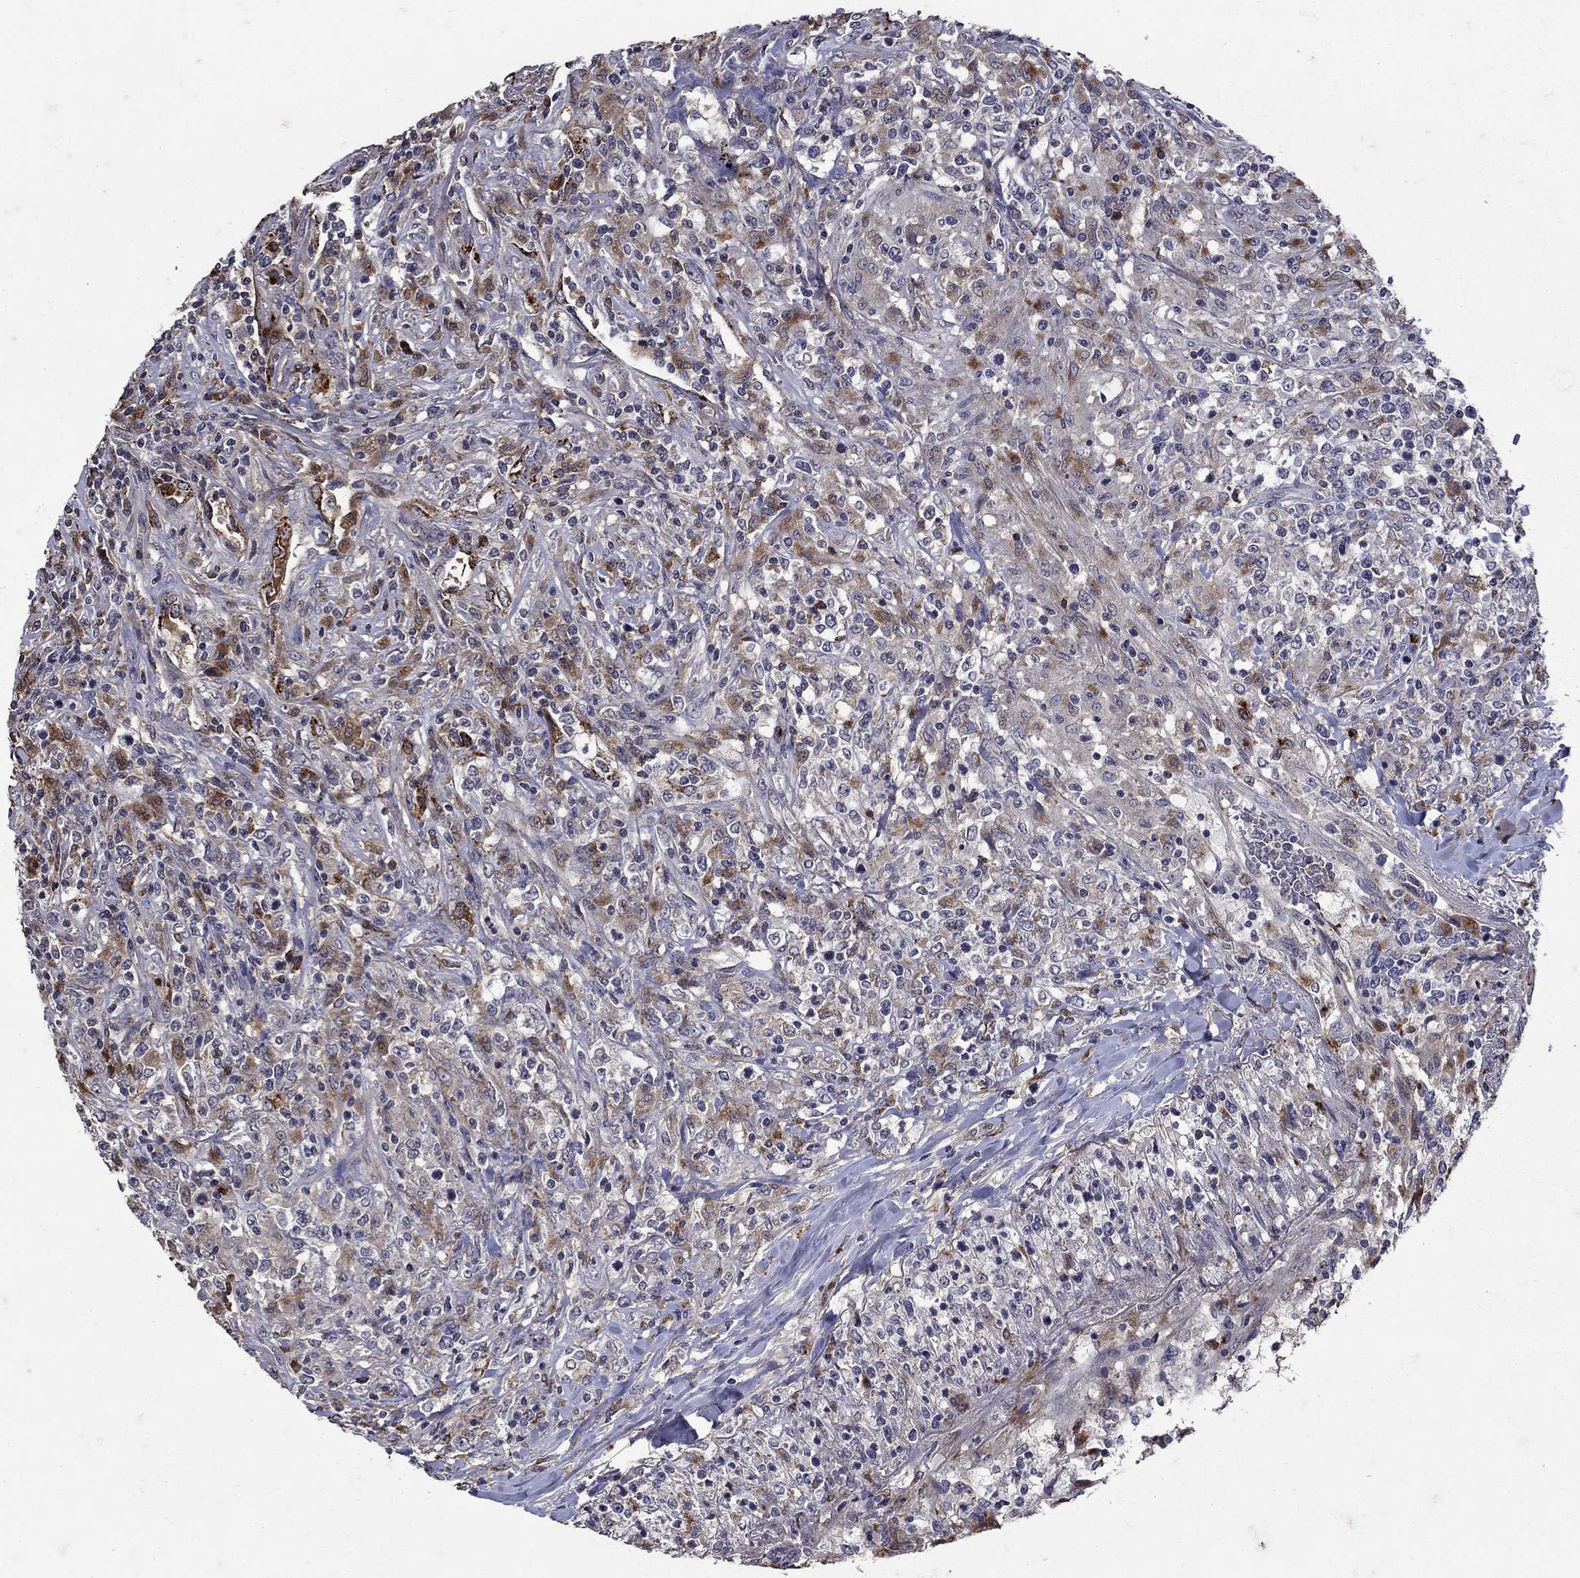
{"staining": {"intensity": "moderate", "quantity": "25%-75%", "location": "cytoplasmic/membranous"}, "tissue": "lymphoma", "cell_type": "Tumor cells", "image_type": "cancer", "snomed": [{"axis": "morphology", "description": "Malignant lymphoma, non-Hodgkin's type, High grade"}, {"axis": "topography", "description": "Lung"}], "caption": "Malignant lymphoma, non-Hodgkin's type (high-grade) stained with a protein marker demonstrates moderate staining in tumor cells.", "gene": "NPC2", "patient": {"sex": "male", "age": 79}}